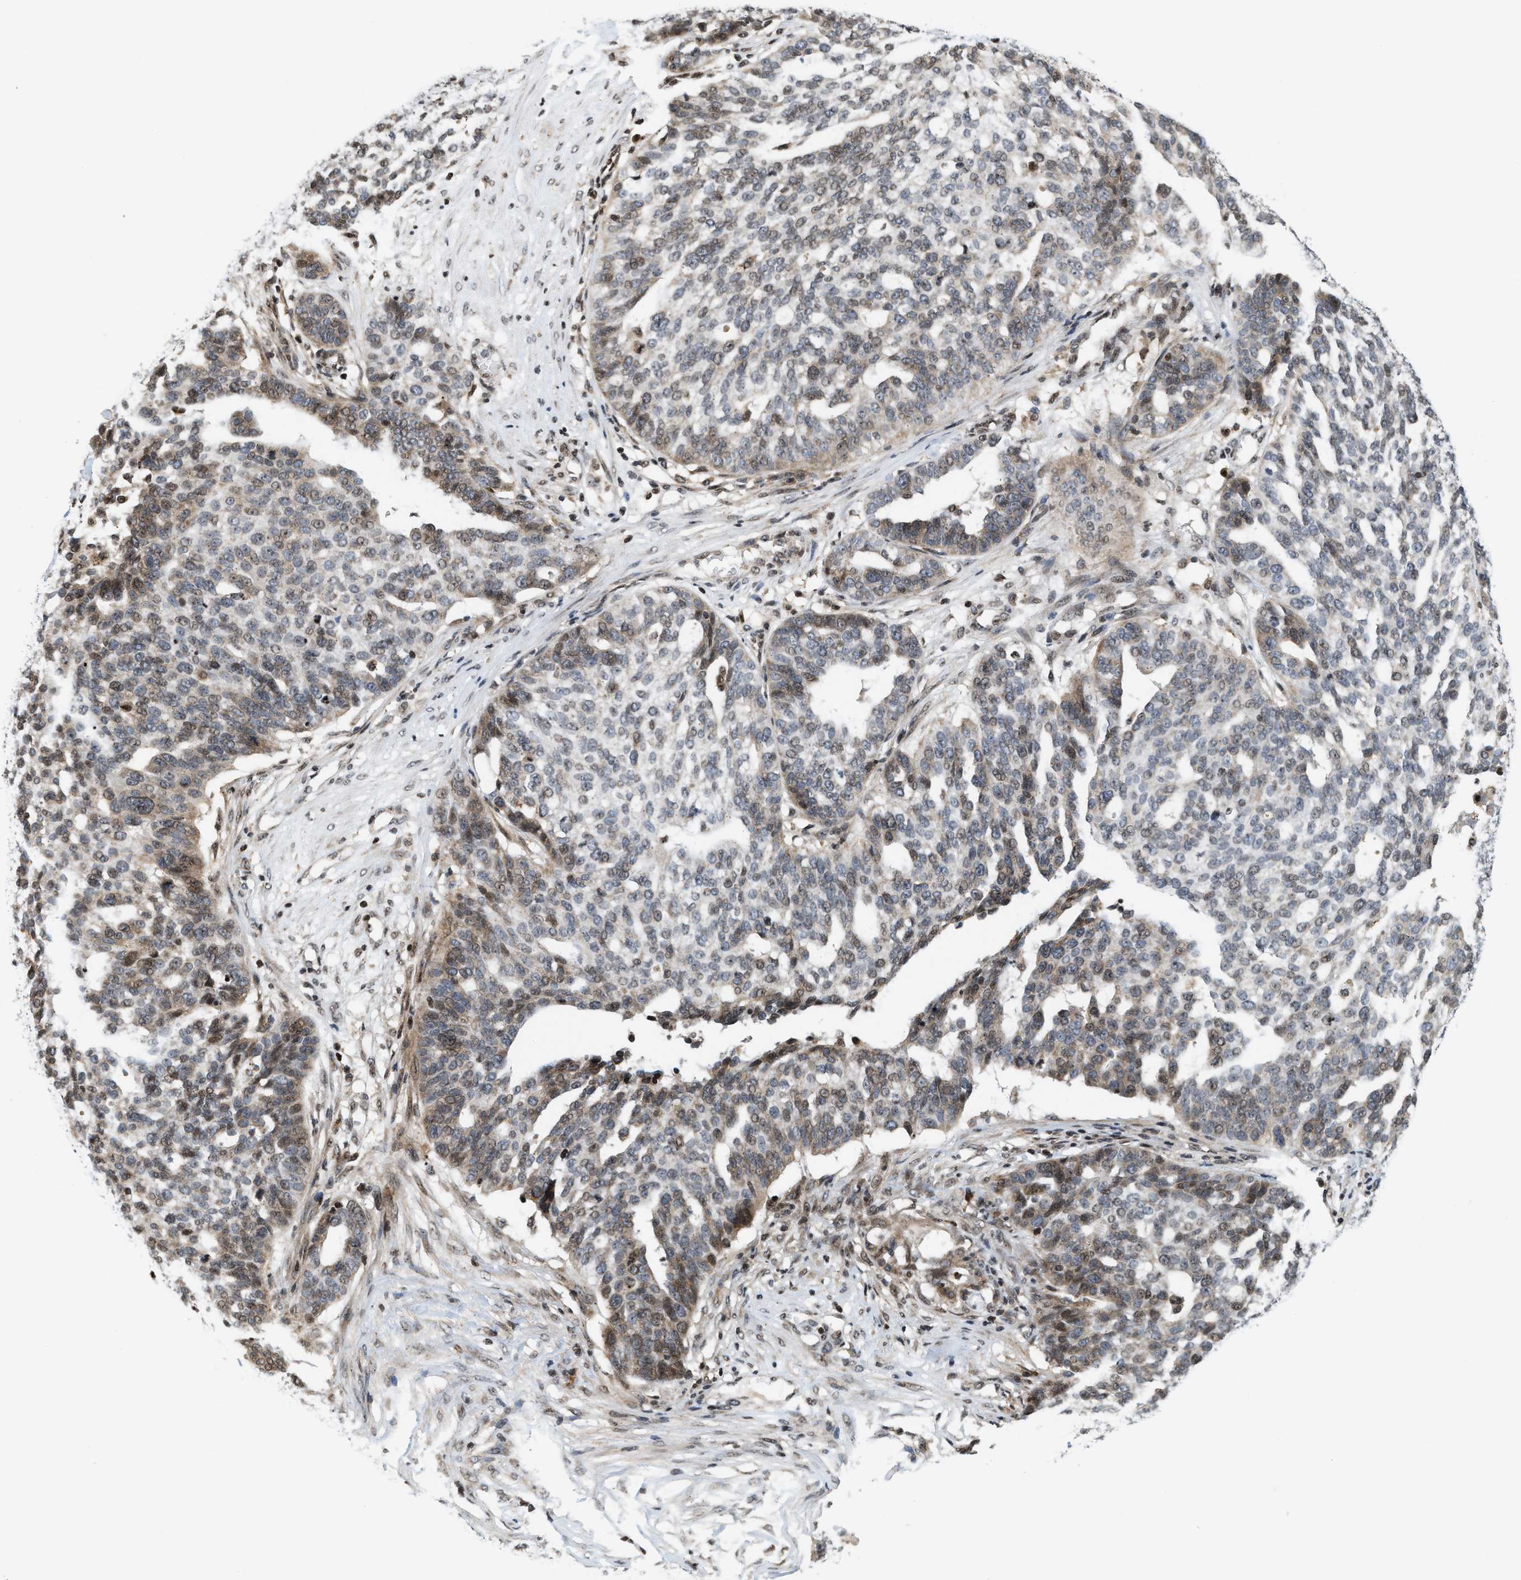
{"staining": {"intensity": "moderate", "quantity": "25%-75%", "location": "cytoplasmic/membranous"}, "tissue": "ovarian cancer", "cell_type": "Tumor cells", "image_type": "cancer", "snomed": [{"axis": "morphology", "description": "Cystadenocarcinoma, serous, NOS"}, {"axis": "topography", "description": "Ovary"}], "caption": "A brown stain shows moderate cytoplasmic/membranous staining of a protein in human ovarian cancer tumor cells.", "gene": "PDZD2", "patient": {"sex": "female", "age": 59}}